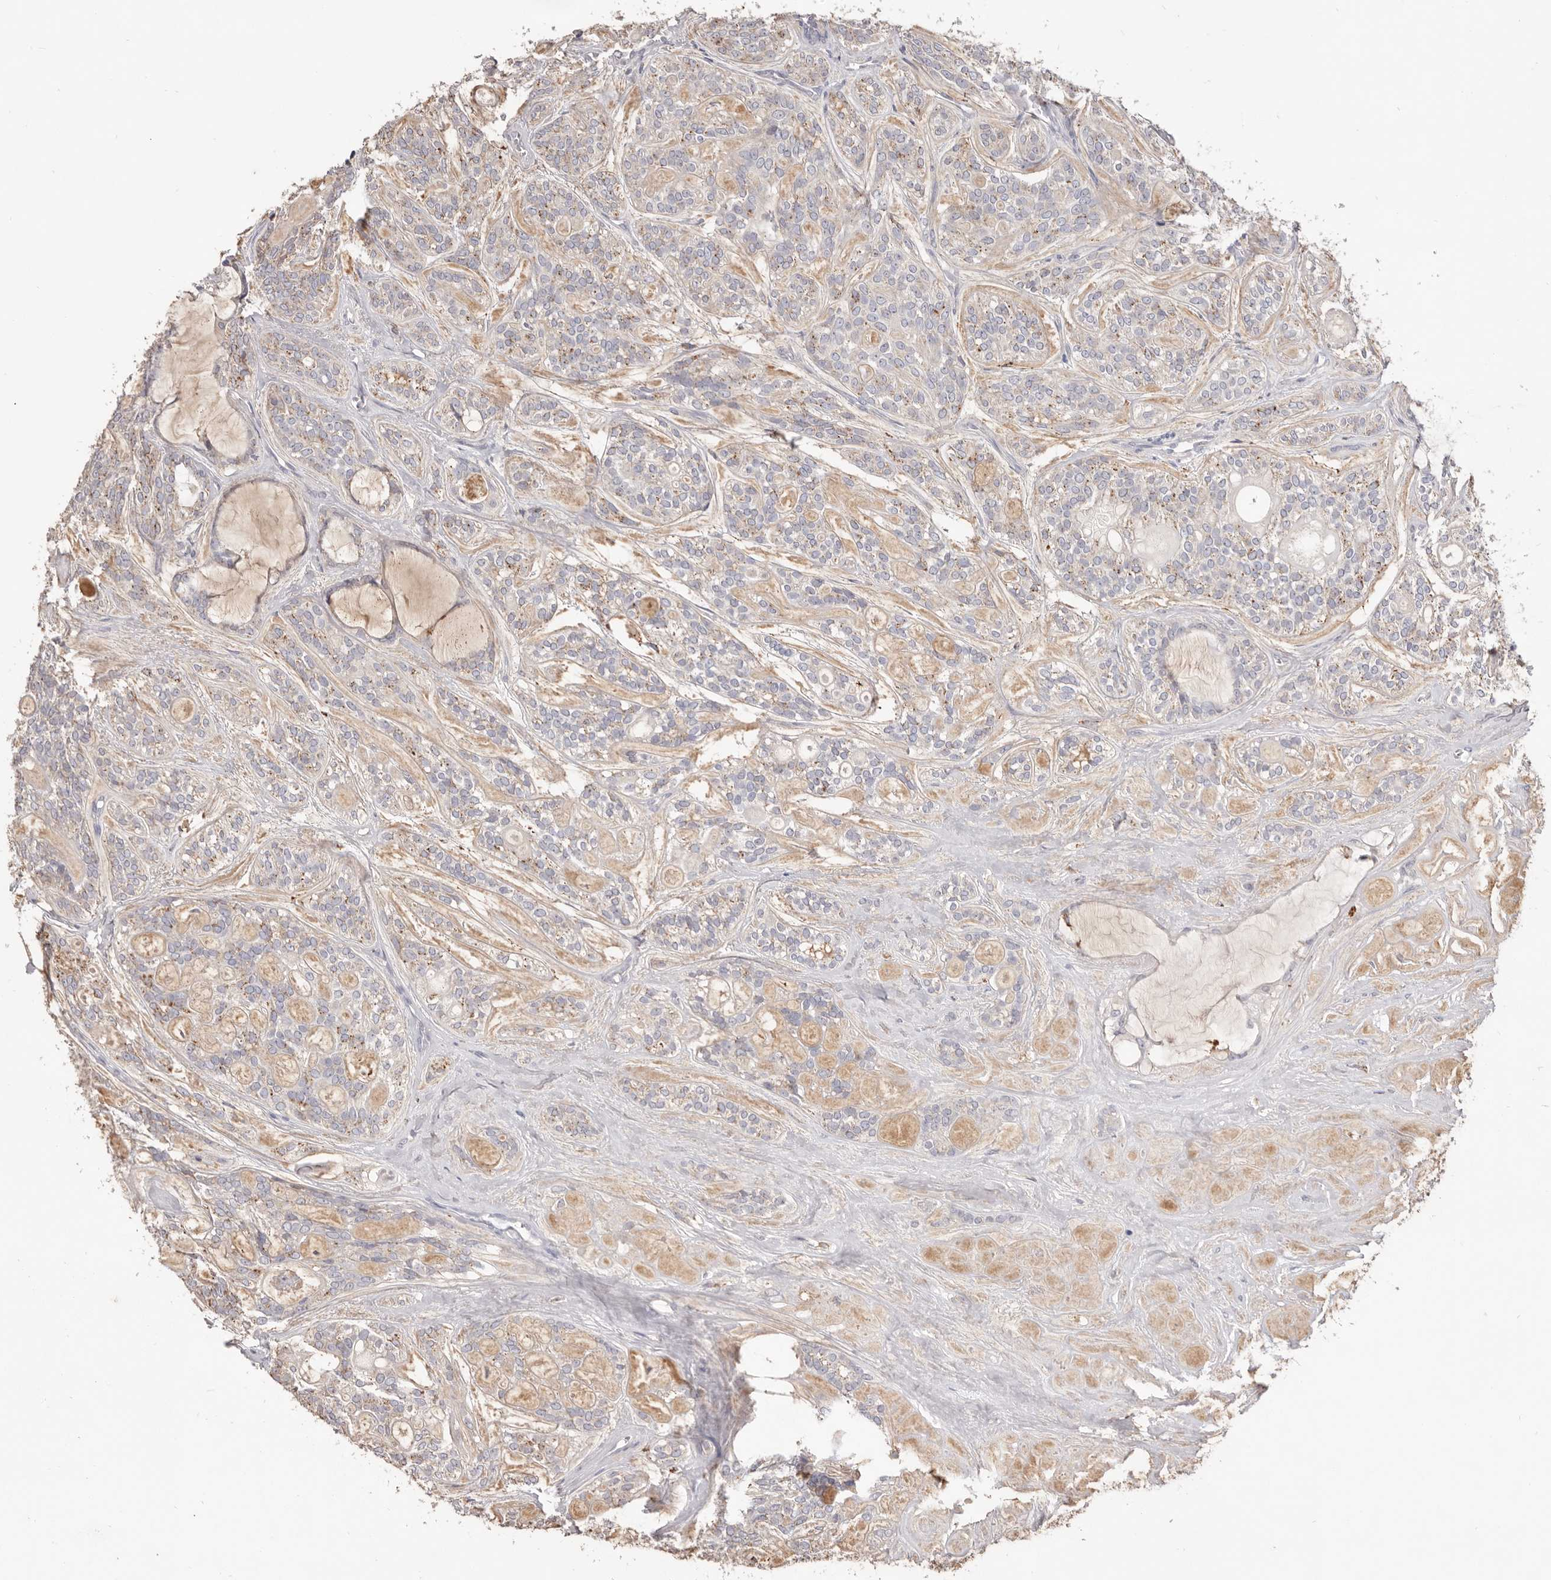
{"staining": {"intensity": "weak", "quantity": "<25%", "location": "cytoplasmic/membranous"}, "tissue": "head and neck cancer", "cell_type": "Tumor cells", "image_type": "cancer", "snomed": [{"axis": "morphology", "description": "Adenocarcinoma, NOS"}, {"axis": "topography", "description": "Head-Neck"}], "caption": "Adenocarcinoma (head and neck) was stained to show a protein in brown. There is no significant expression in tumor cells.", "gene": "HCAR2", "patient": {"sex": "male", "age": 66}}